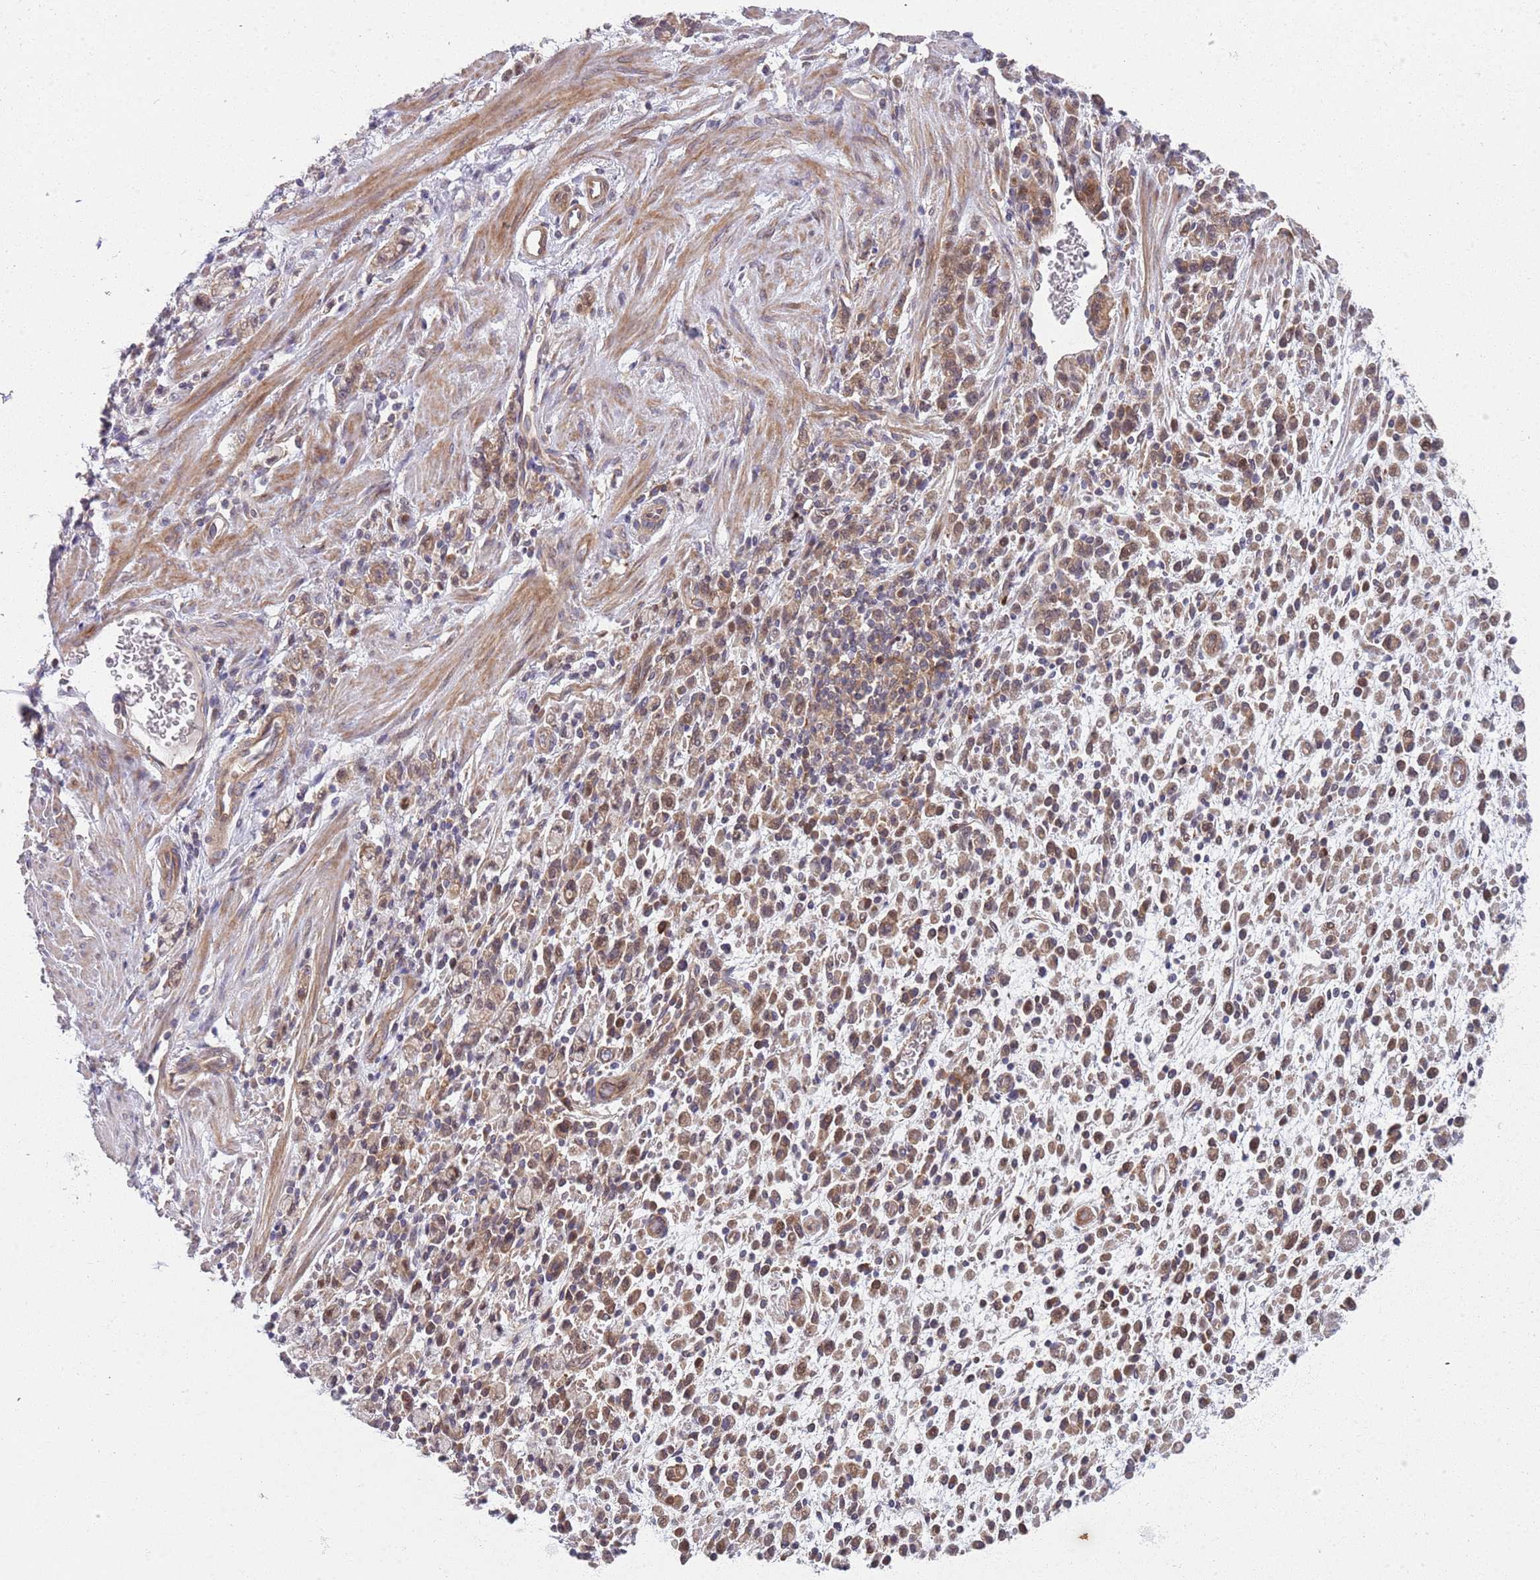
{"staining": {"intensity": "moderate", "quantity": "25%-75%", "location": "nuclear"}, "tissue": "stomach cancer", "cell_type": "Tumor cells", "image_type": "cancer", "snomed": [{"axis": "morphology", "description": "Adenocarcinoma, NOS"}, {"axis": "topography", "description": "Stomach"}], "caption": "Approximately 25%-75% of tumor cells in human stomach adenocarcinoma exhibit moderate nuclear protein expression as visualized by brown immunohistochemical staining.", "gene": "GGA1", "patient": {"sex": "male", "age": 77}}